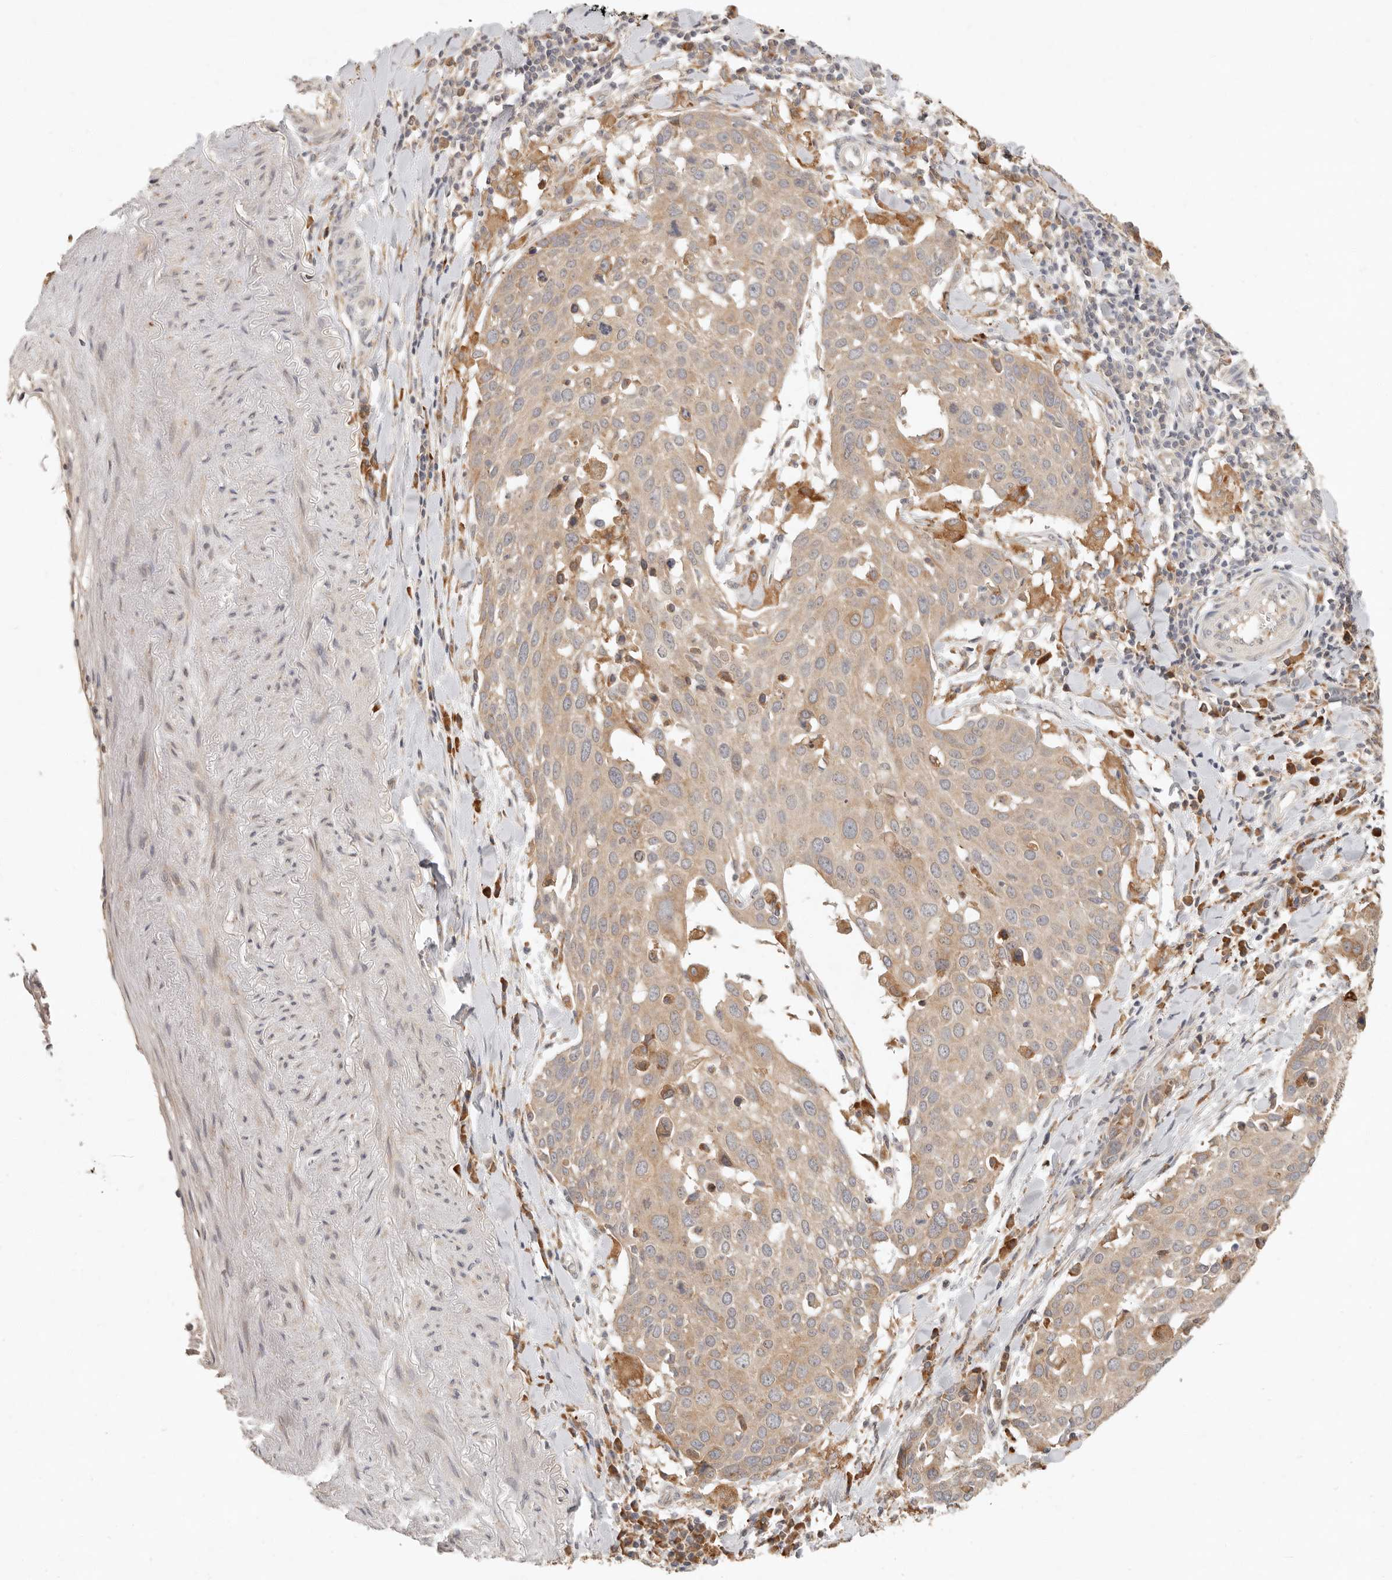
{"staining": {"intensity": "weak", "quantity": ">75%", "location": "cytoplasmic/membranous"}, "tissue": "lung cancer", "cell_type": "Tumor cells", "image_type": "cancer", "snomed": [{"axis": "morphology", "description": "Squamous cell carcinoma, NOS"}, {"axis": "topography", "description": "Lung"}], "caption": "Protein staining exhibits weak cytoplasmic/membranous staining in about >75% of tumor cells in lung squamous cell carcinoma. The protein is shown in brown color, while the nuclei are stained blue.", "gene": "ARHGEF10L", "patient": {"sex": "male", "age": 65}}